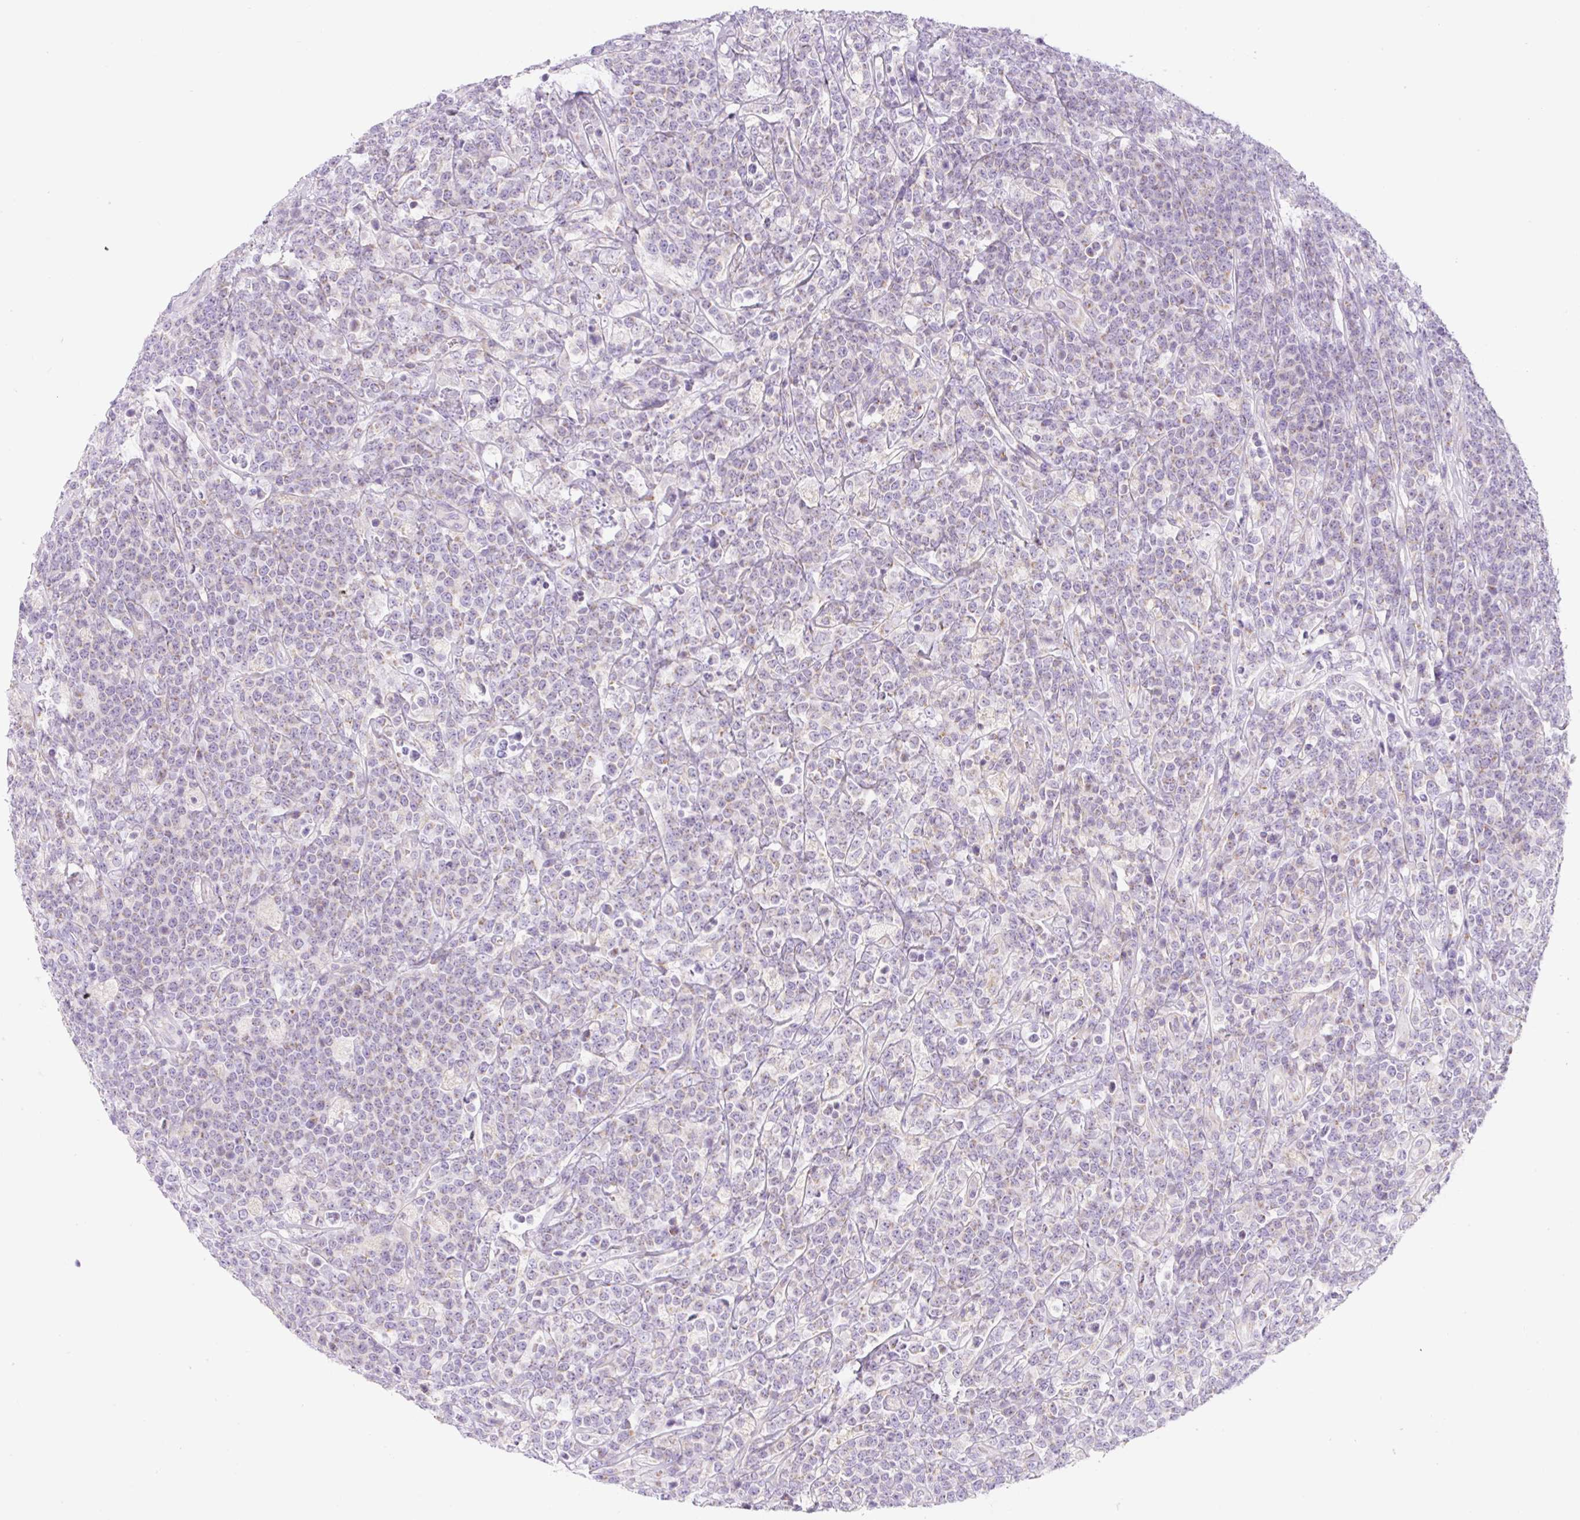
{"staining": {"intensity": "negative", "quantity": "none", "location": "none"}, "tissue": "lymphoma", "cell_type": "Tumor cells", "image_type": "cancer", "snomed": [{"axis": "morphology", "description": "Malignant lymphoma, non-Hodgkin's type, High grade"}, {"axis": "topography", "description": "Small intestine"}], "caption": "IHC histopathology image of lymphoma stained for a protein (brown), which displays no positivity in tumor cells. (DAB (3,3'-diaminobenzidine) immunohistochemistry, high magnification).", "gene": "FOCAD", "patient": {"sex": "male", "age": 8}}